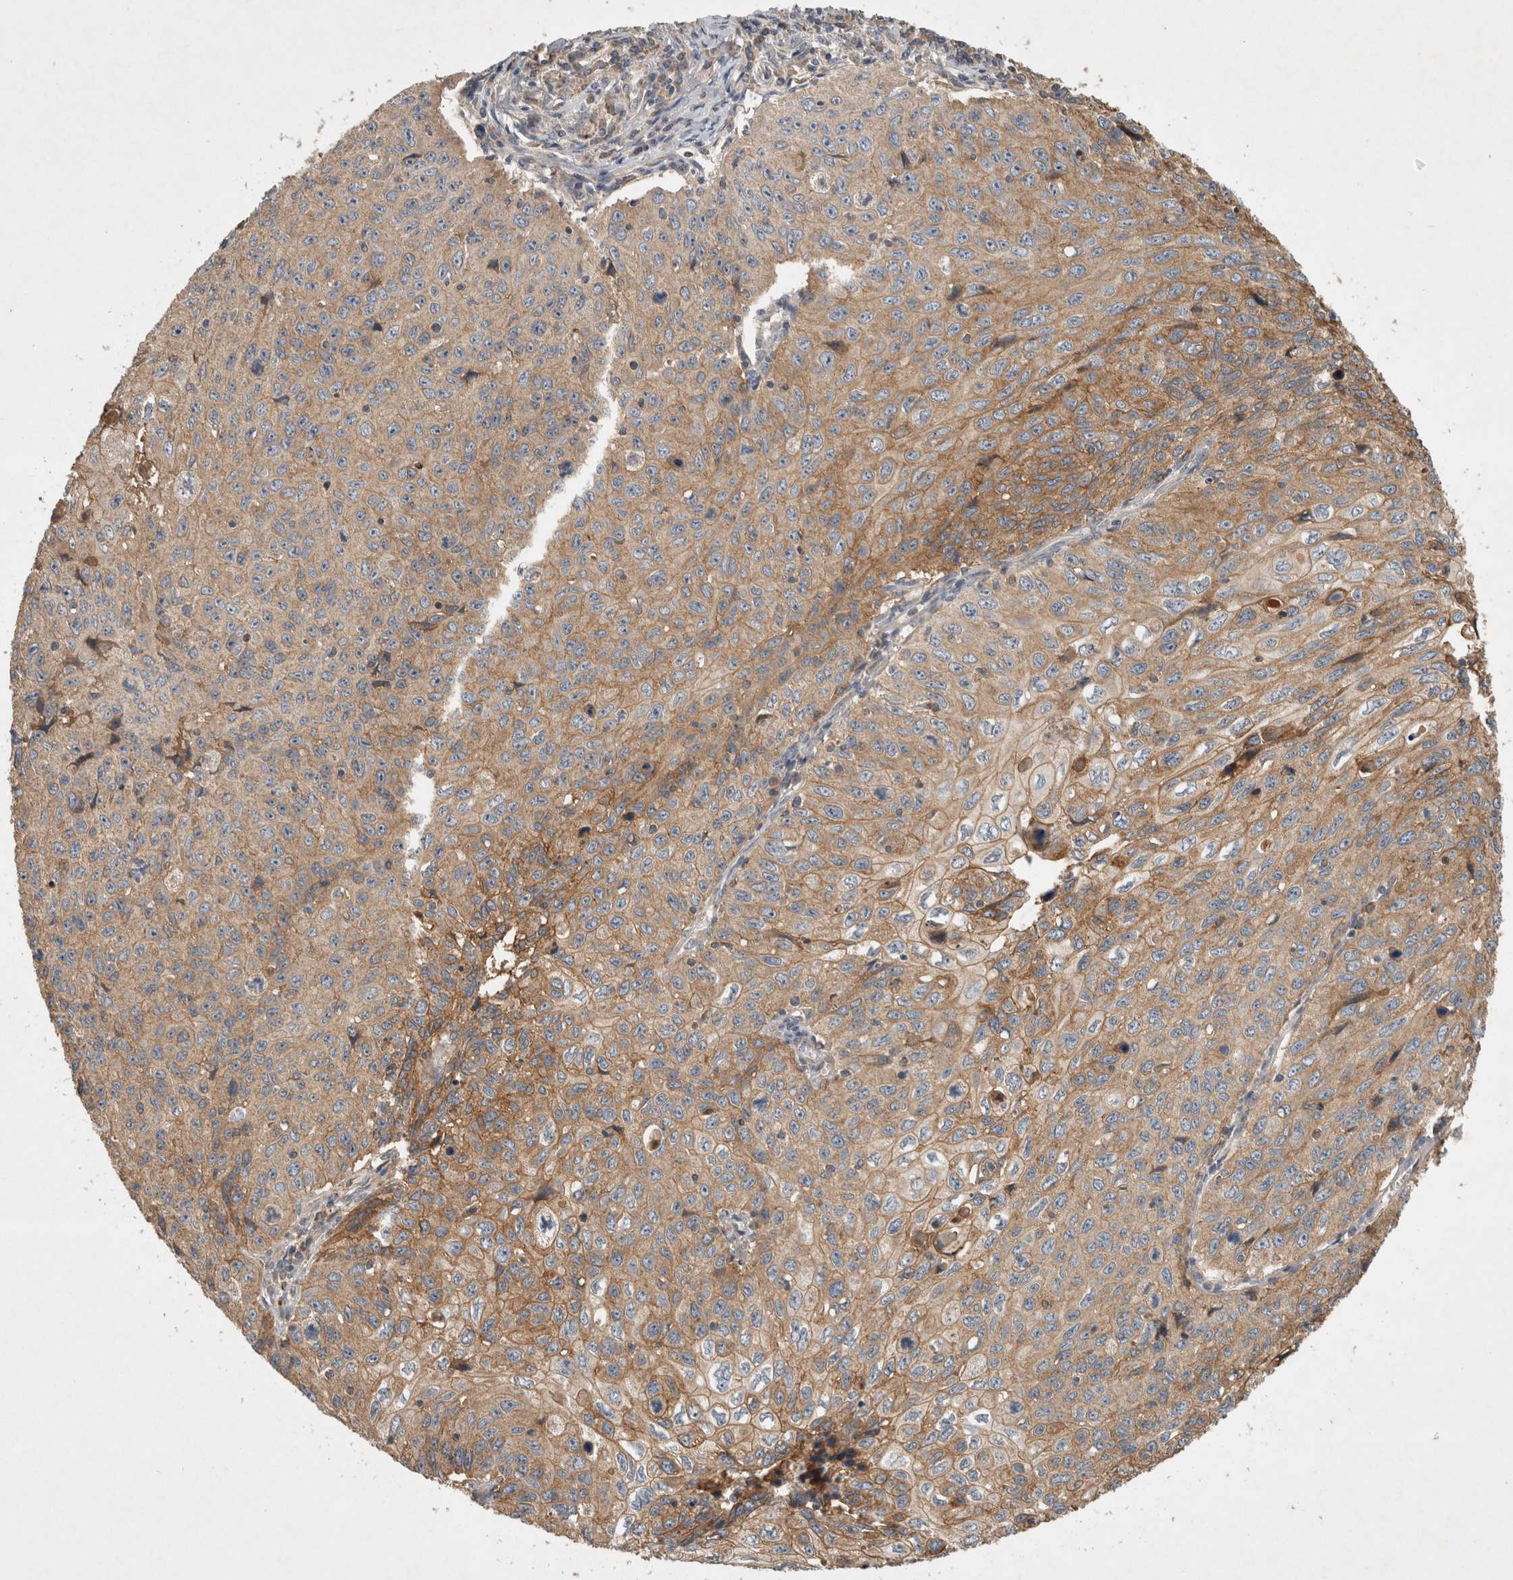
{"staining": {"intensity": "moderate", "quantity": ">75%", "location": "cytoplasmic/membranous"}, "tissue": "cervical cancer", "cell_type": "Tumor cells", "image_type": "cancer", "snomed": [{"axis": "morphology", "description": "Squamous cell carcinoma, NOS"}, {"axis": "topography", "description": "Cervix"}], "caption": "Tumor cells demonstrate medium levels of moderate cytoplasmic/membranous expression in approximately >75% of cells in cervical cancer. The staining is performed using DAB brown chromogen to label protein expression. The nuclei are counter-stained blue using hematoxylin.", "gene": "SERAC1", "patient": {"sex": "female", "age": 53}}